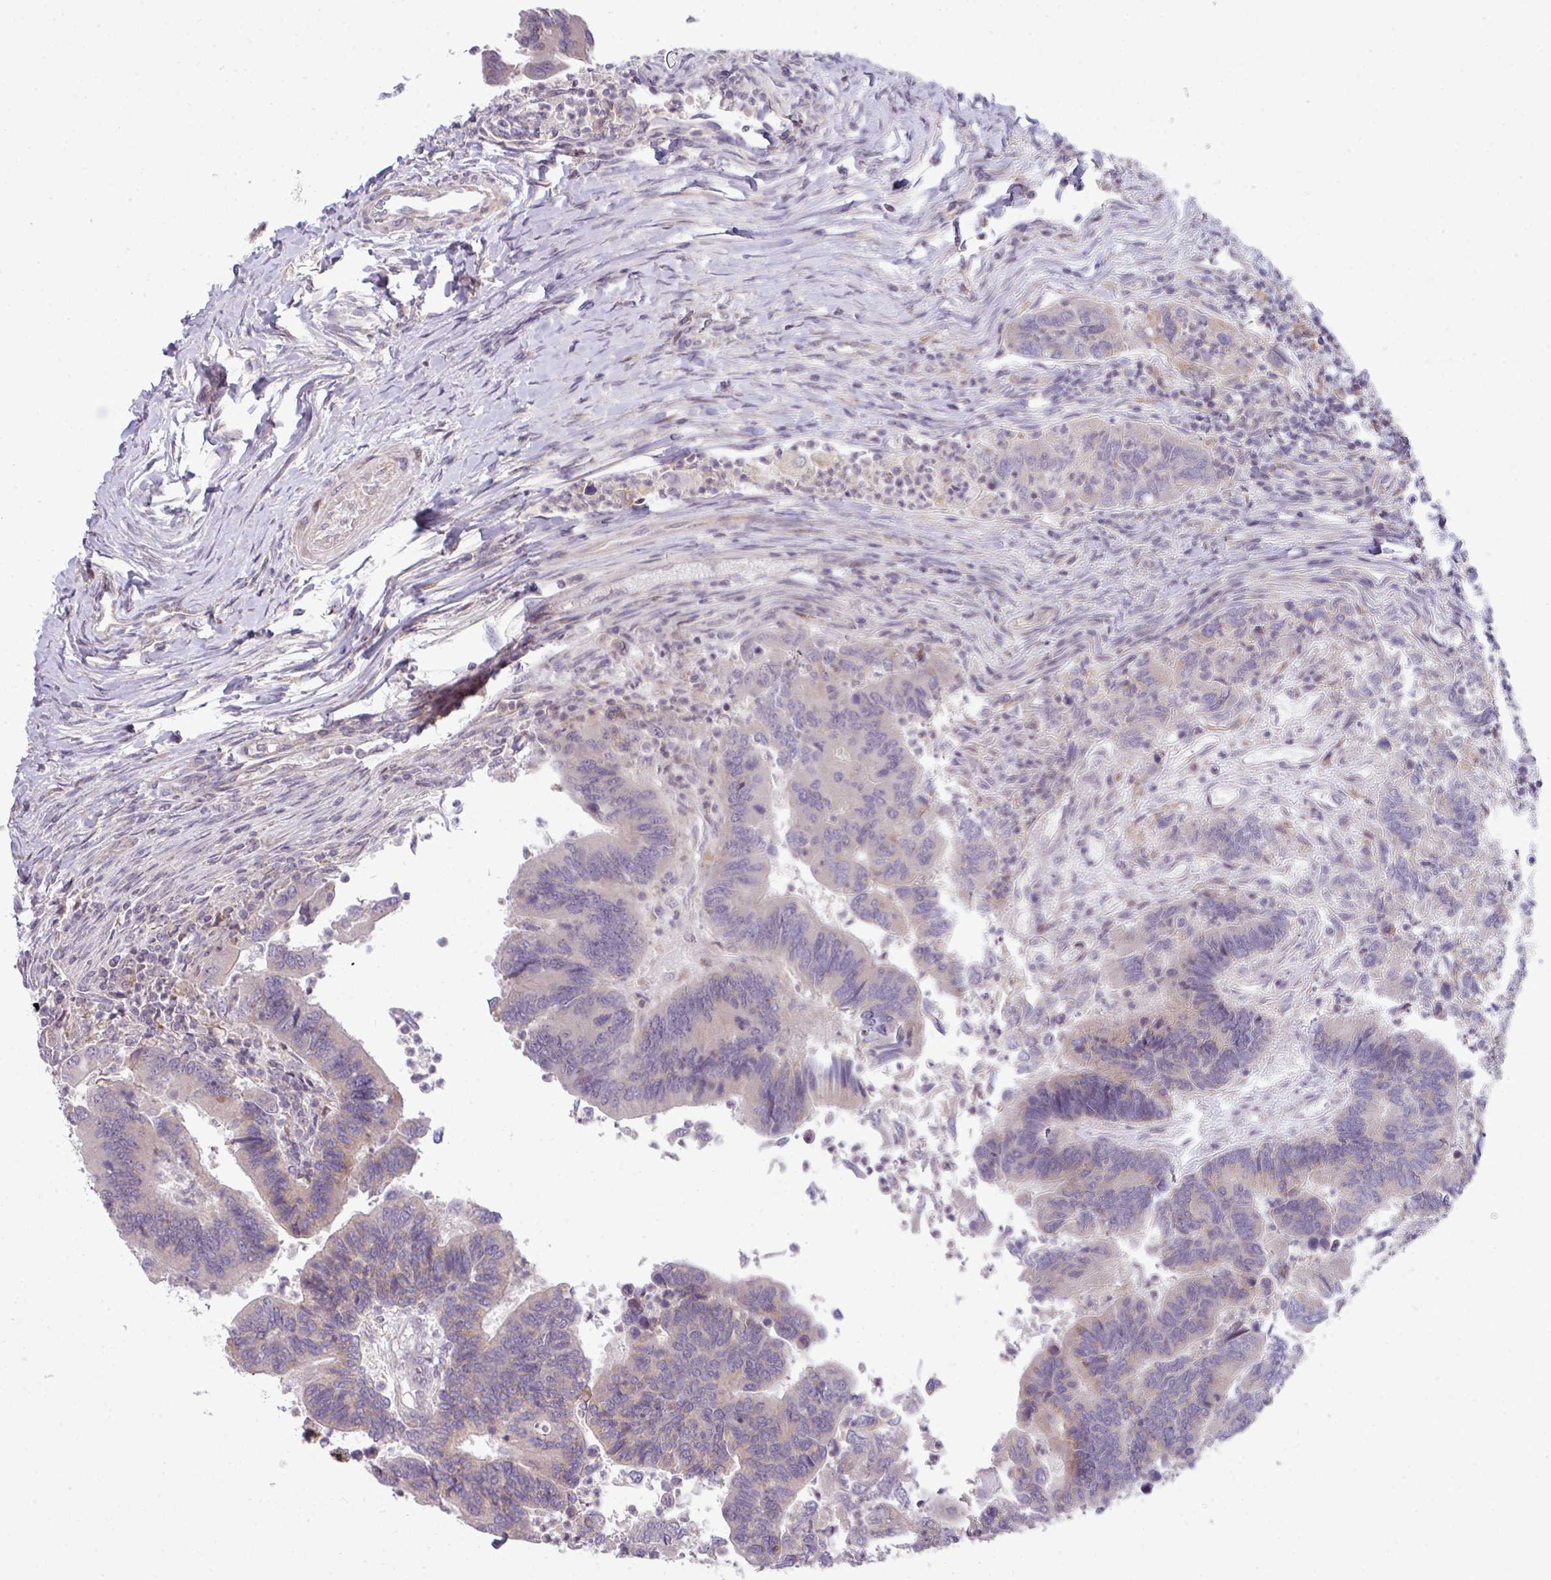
{"staining": {"intensity": "weak", "quantity": "25%-75%", "location": "cytoplasmic/membranous"}, "tissue": "colorectal cancer", "cell_type": "Tumor cells", "image_type": "cancer", "snomed": [{"axis": "morphology", "description": "Adenocarcinoma, NOS"}, {"axis": "topography", "description": "Colon"}], "caption": "High-power microscopy captured an immunohistochemistry (IHC) micrograph of adenocarcinoma (colorectal), revealing weak cytoplasmic/membranous positivity in approximately 25%-75% of tumor cells.", "gene": "STAT5A", "patient": {"sex": "female", "age": 67}}